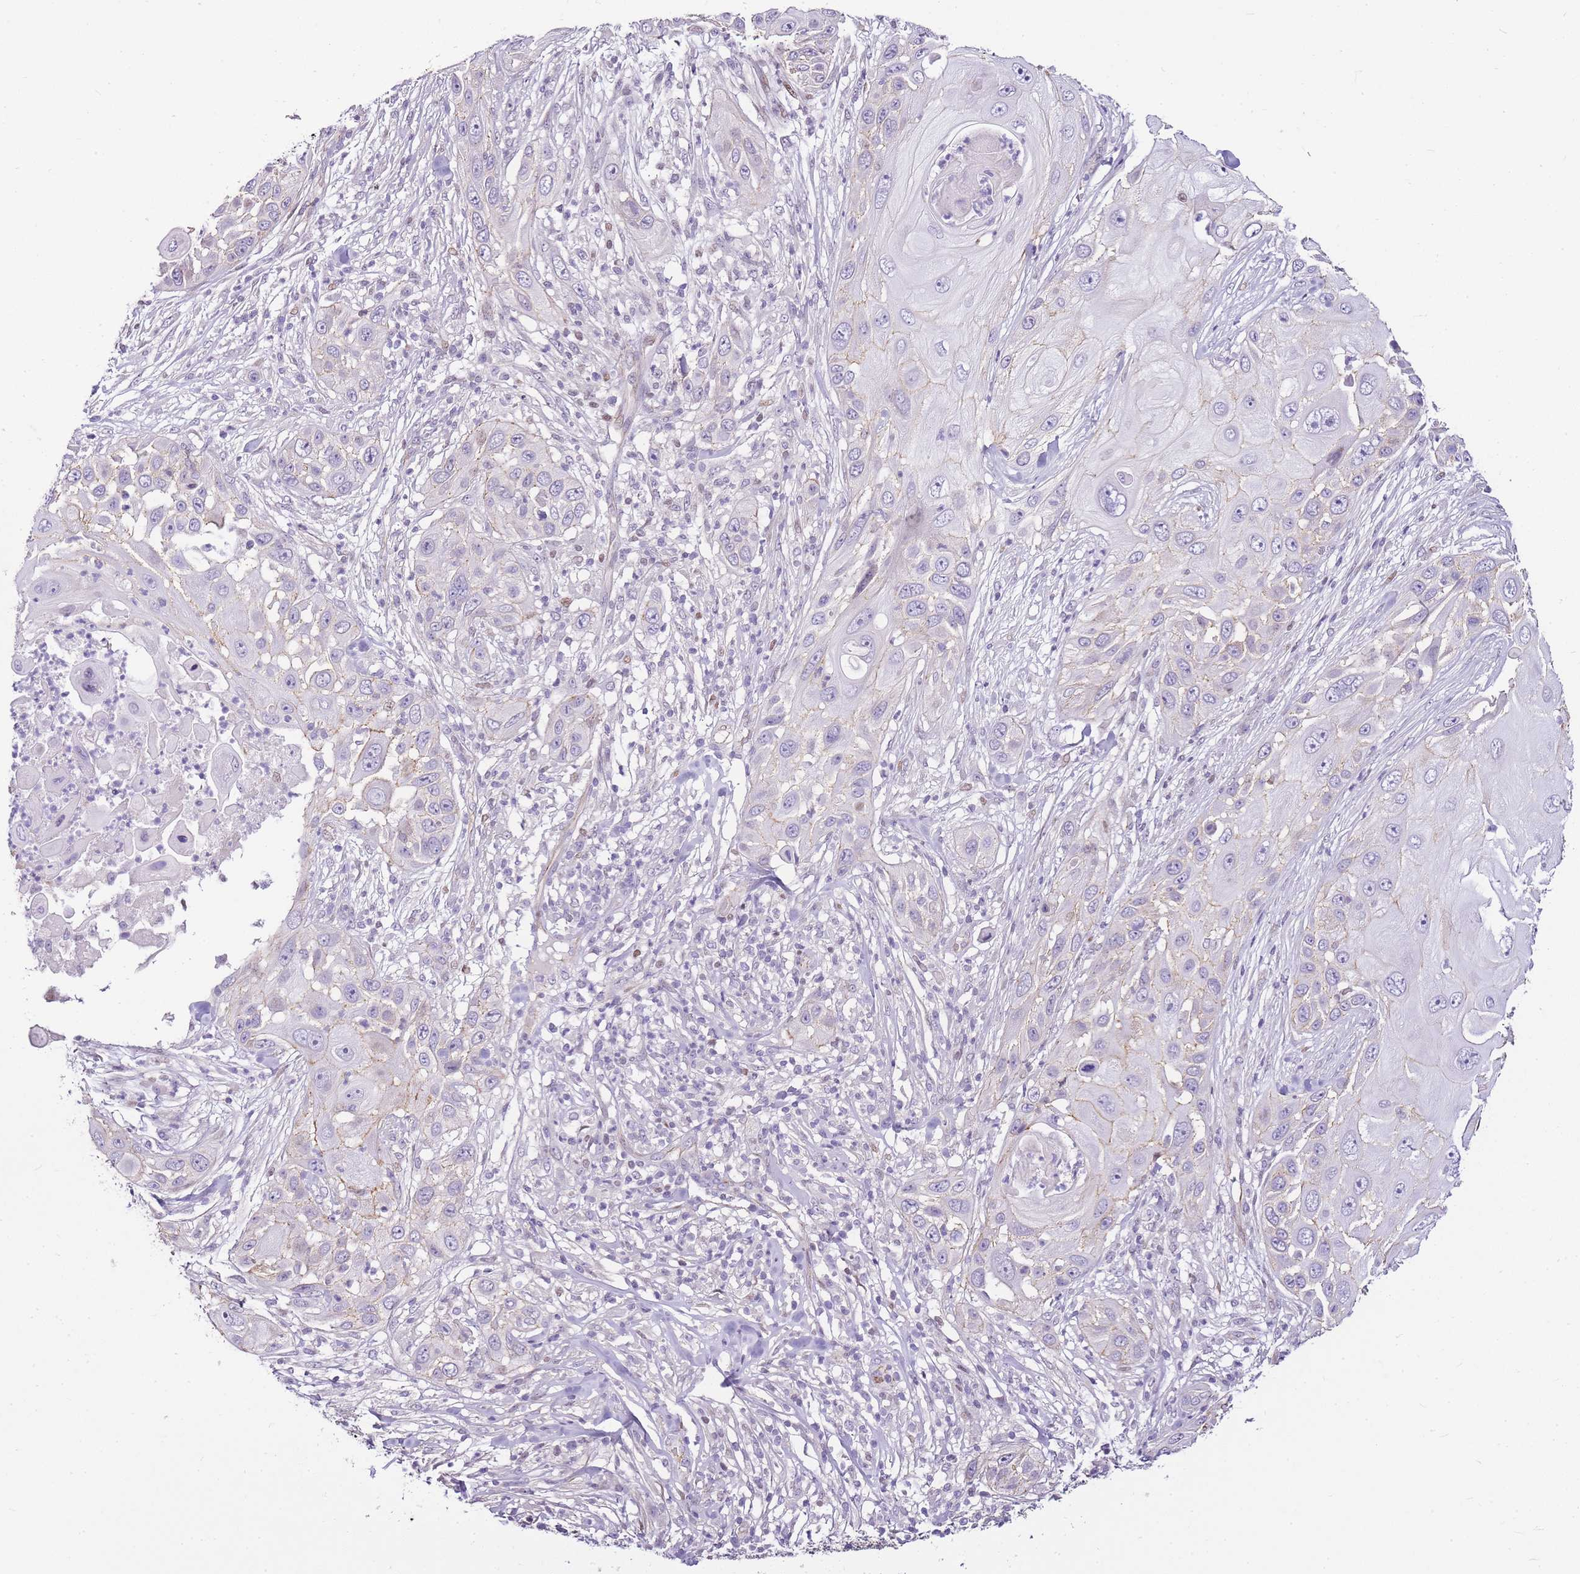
{"staining": {"intensity": "negative", "quantity": "none", "location": "none"}, "tissue": "skin cancer", "cell_type": "Tumor cells", "image_type": "cancer", "snomed": [{"axis": "morphology", "description": "Squamous cell carcinoma, NOS"}, {"axis": "topography", "description": "Skin"}], "caption": "This is an IHC micrograph of skin cancer (squamous cell carcinoma). There is no positivity in tumor cells.", "gene": "CLBA1", "patient": {"sex": "female", "age": 44}}